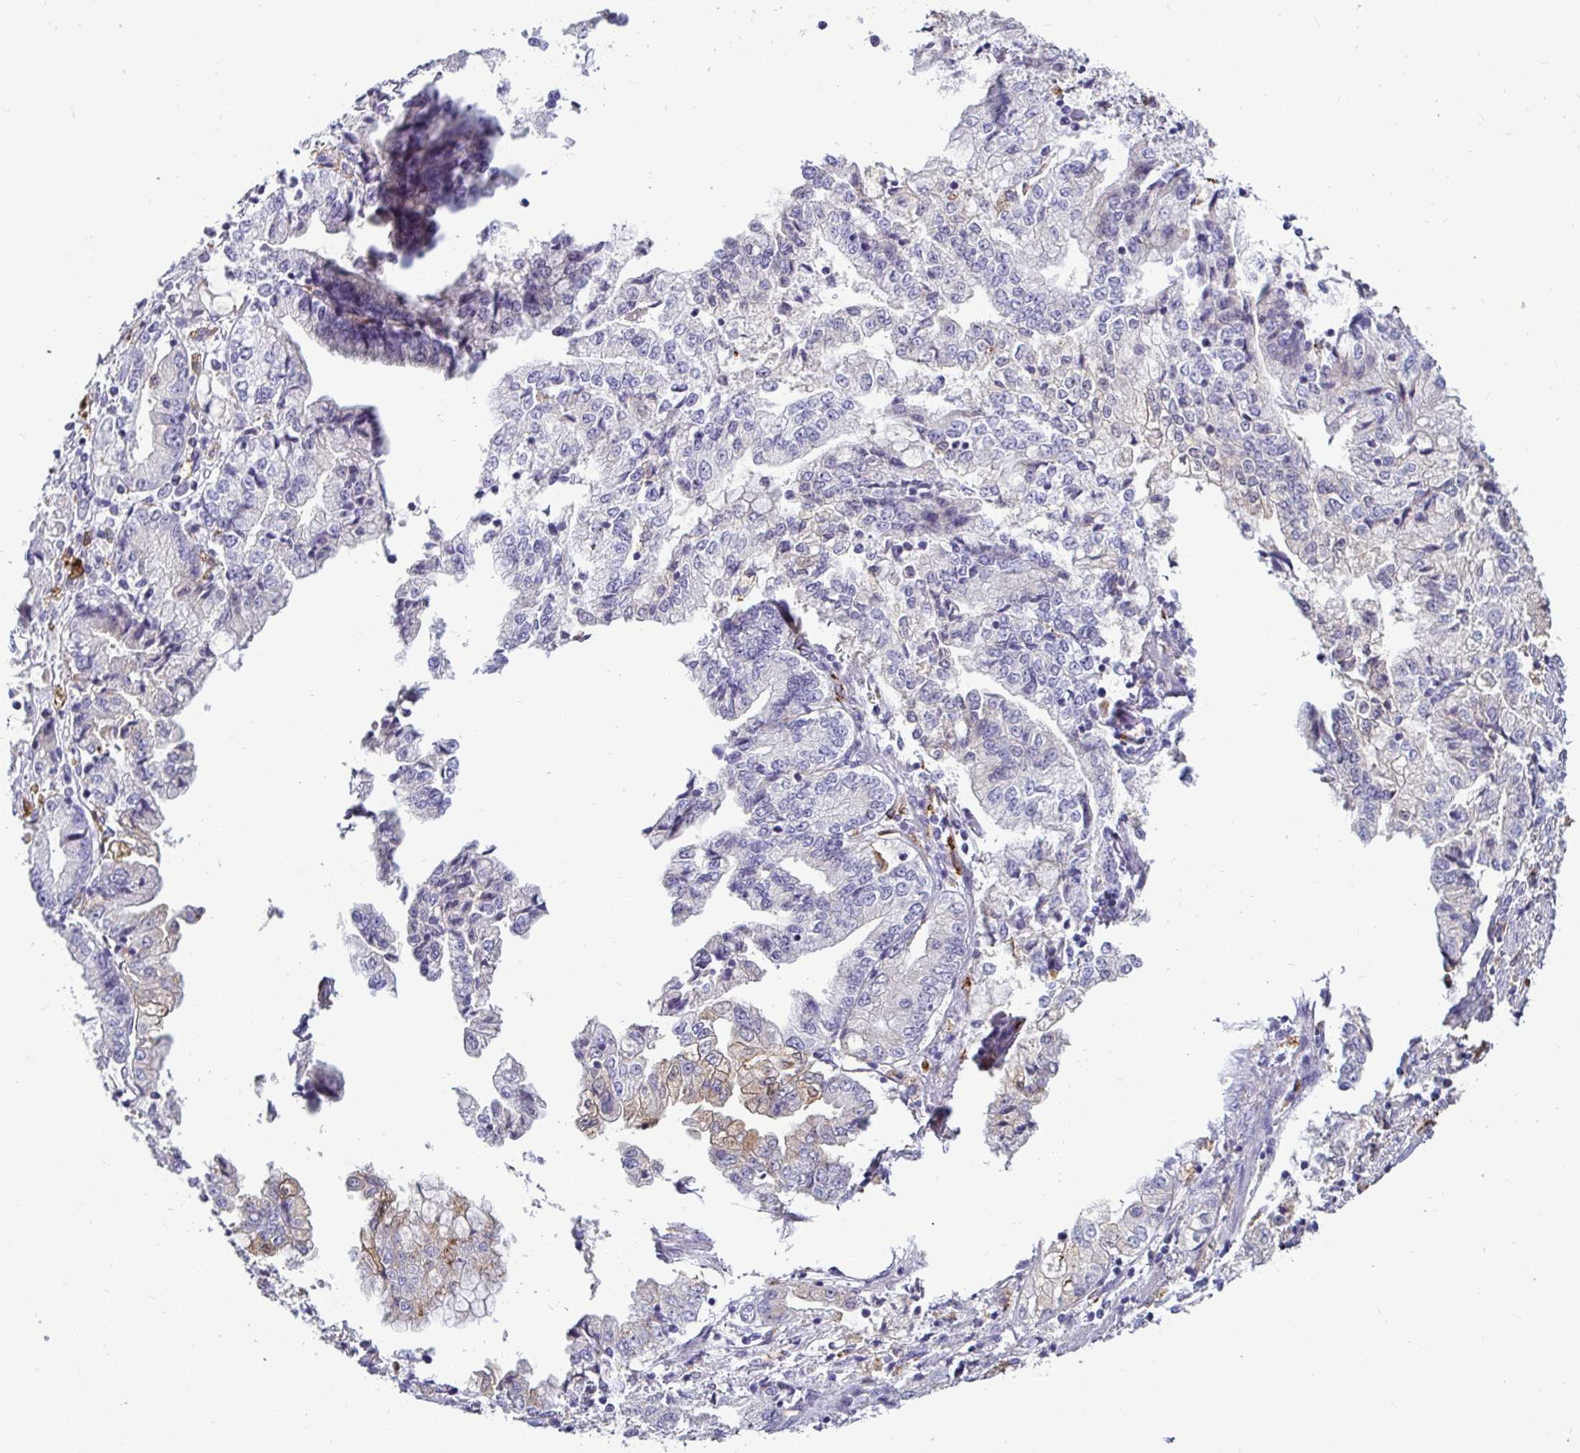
{"staining": {"intensity": "negative", "quantity": "none", "location": "none"}, "tissue": "stomach cancer", "cell_type": "Tumor cells", "image_type": "cancer", "snomed": [{"axis": "morphology", "description": "Adenocarcinoma, NOS"}, {"axis": "topography", "description": "Stomach, upper"}], "caption": "High power microscopy micrograph of an immunohistochemistry (IHC) micrograph of stomach cancer (adenocarcinoma), revealing no significant positivity in tumor cells.", "gene": "CTSZ", "patient": {"sex": "female", "age": 74}}